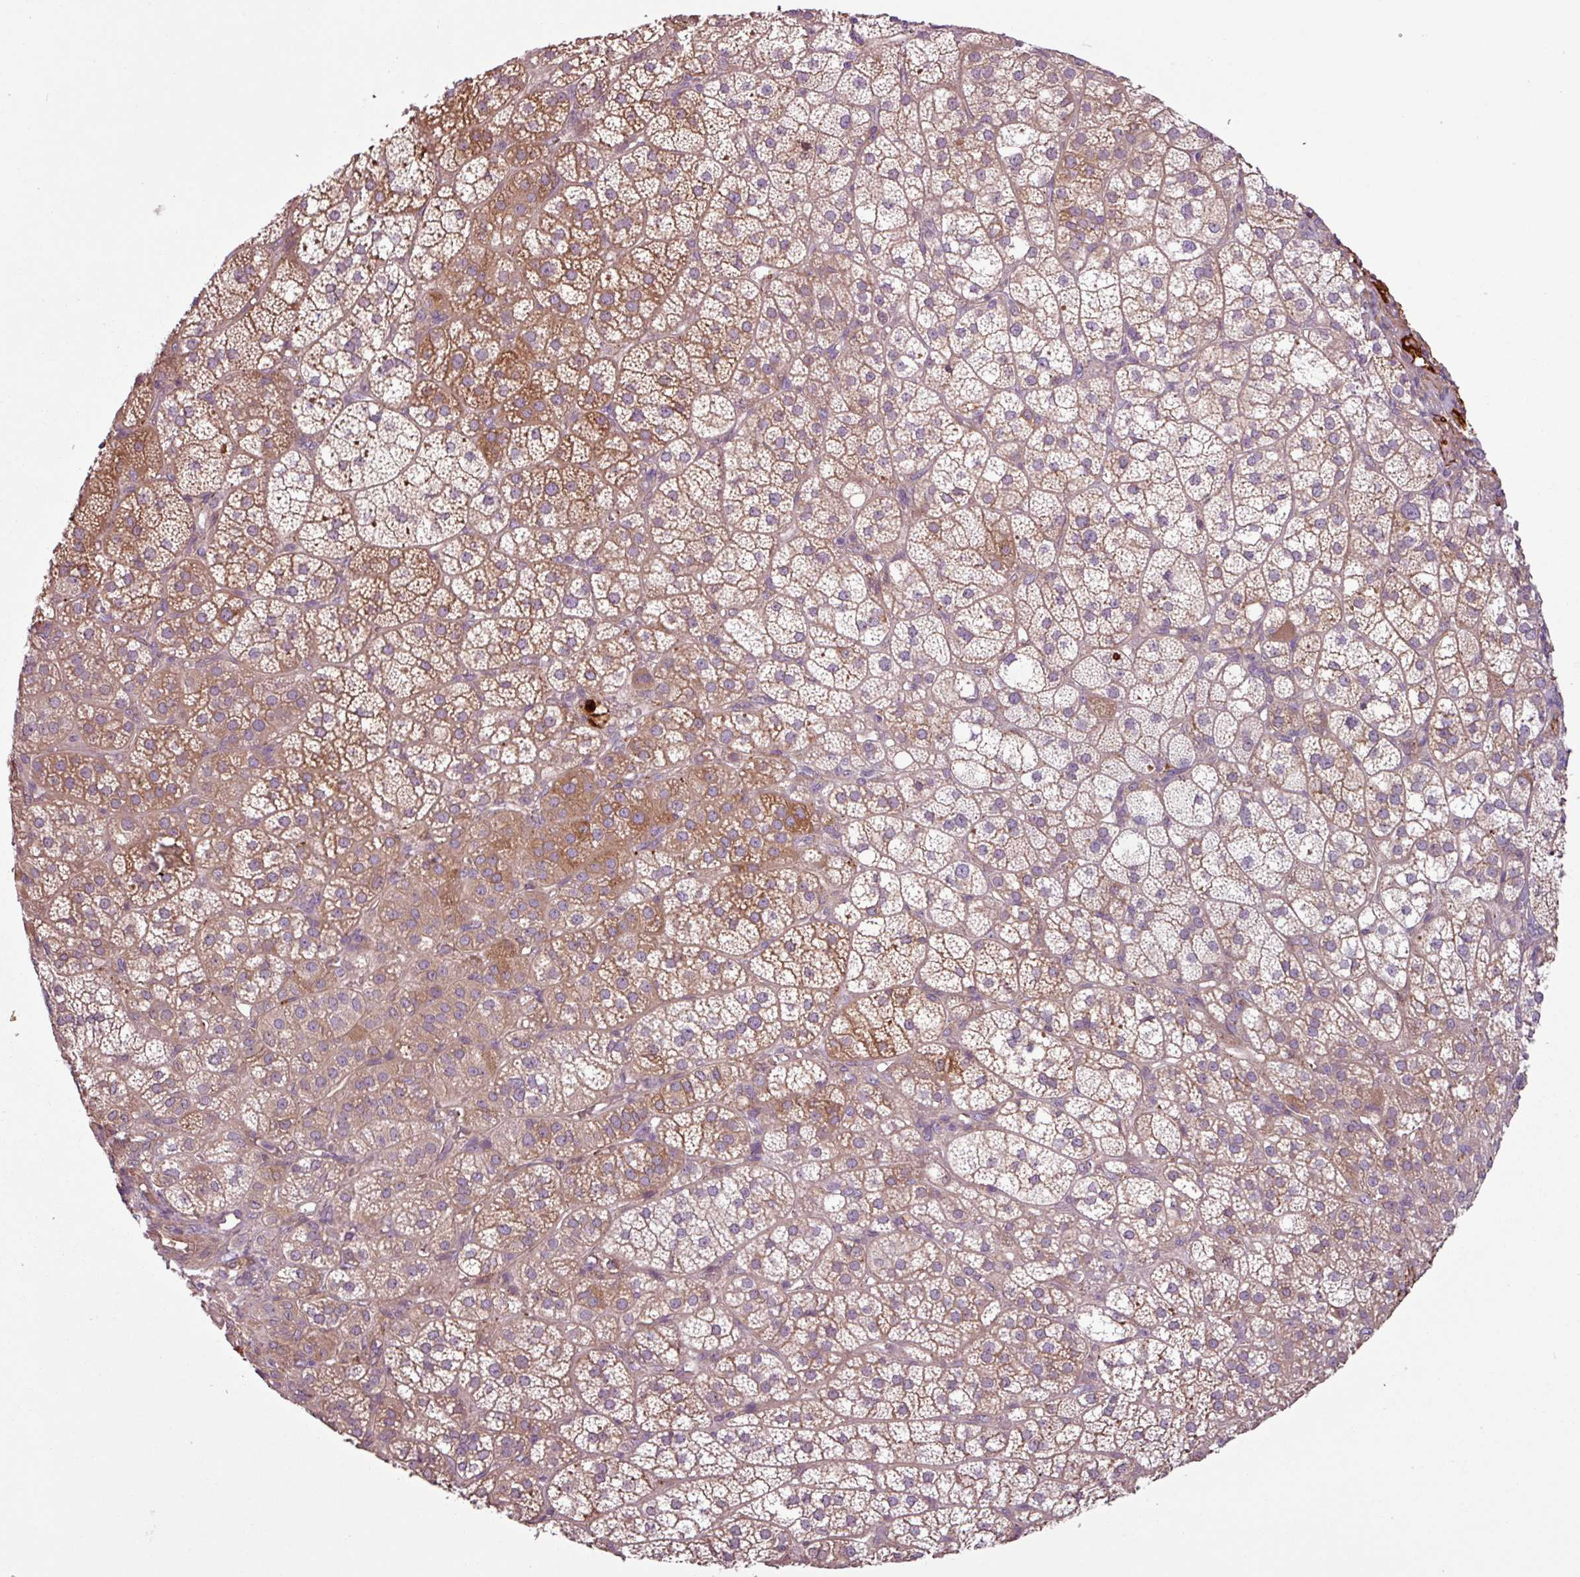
{"staining": {"intensity": "moderate", "quantity": "25%-75%", "location": "cytoplasmic/membranous"}, "tissue": "adrenal gland", "cell_type": "Glandular cells", "image_type": "normal", "snomed": [{"axis": "morphology", "description": "Normal tissue, NOS"}, {"axis": "topography", "description": "Adrenal gland"}], "caption": "Glandular cells exhibit medium levels of moderate cytoplasmic/membranous positivity in about 25%-75% of cells in normal adrenal gland. (IHC, brightfield microscopy, high magnification).", "gene": "C4A", "patient": {"sex": "female", "age": 60}}